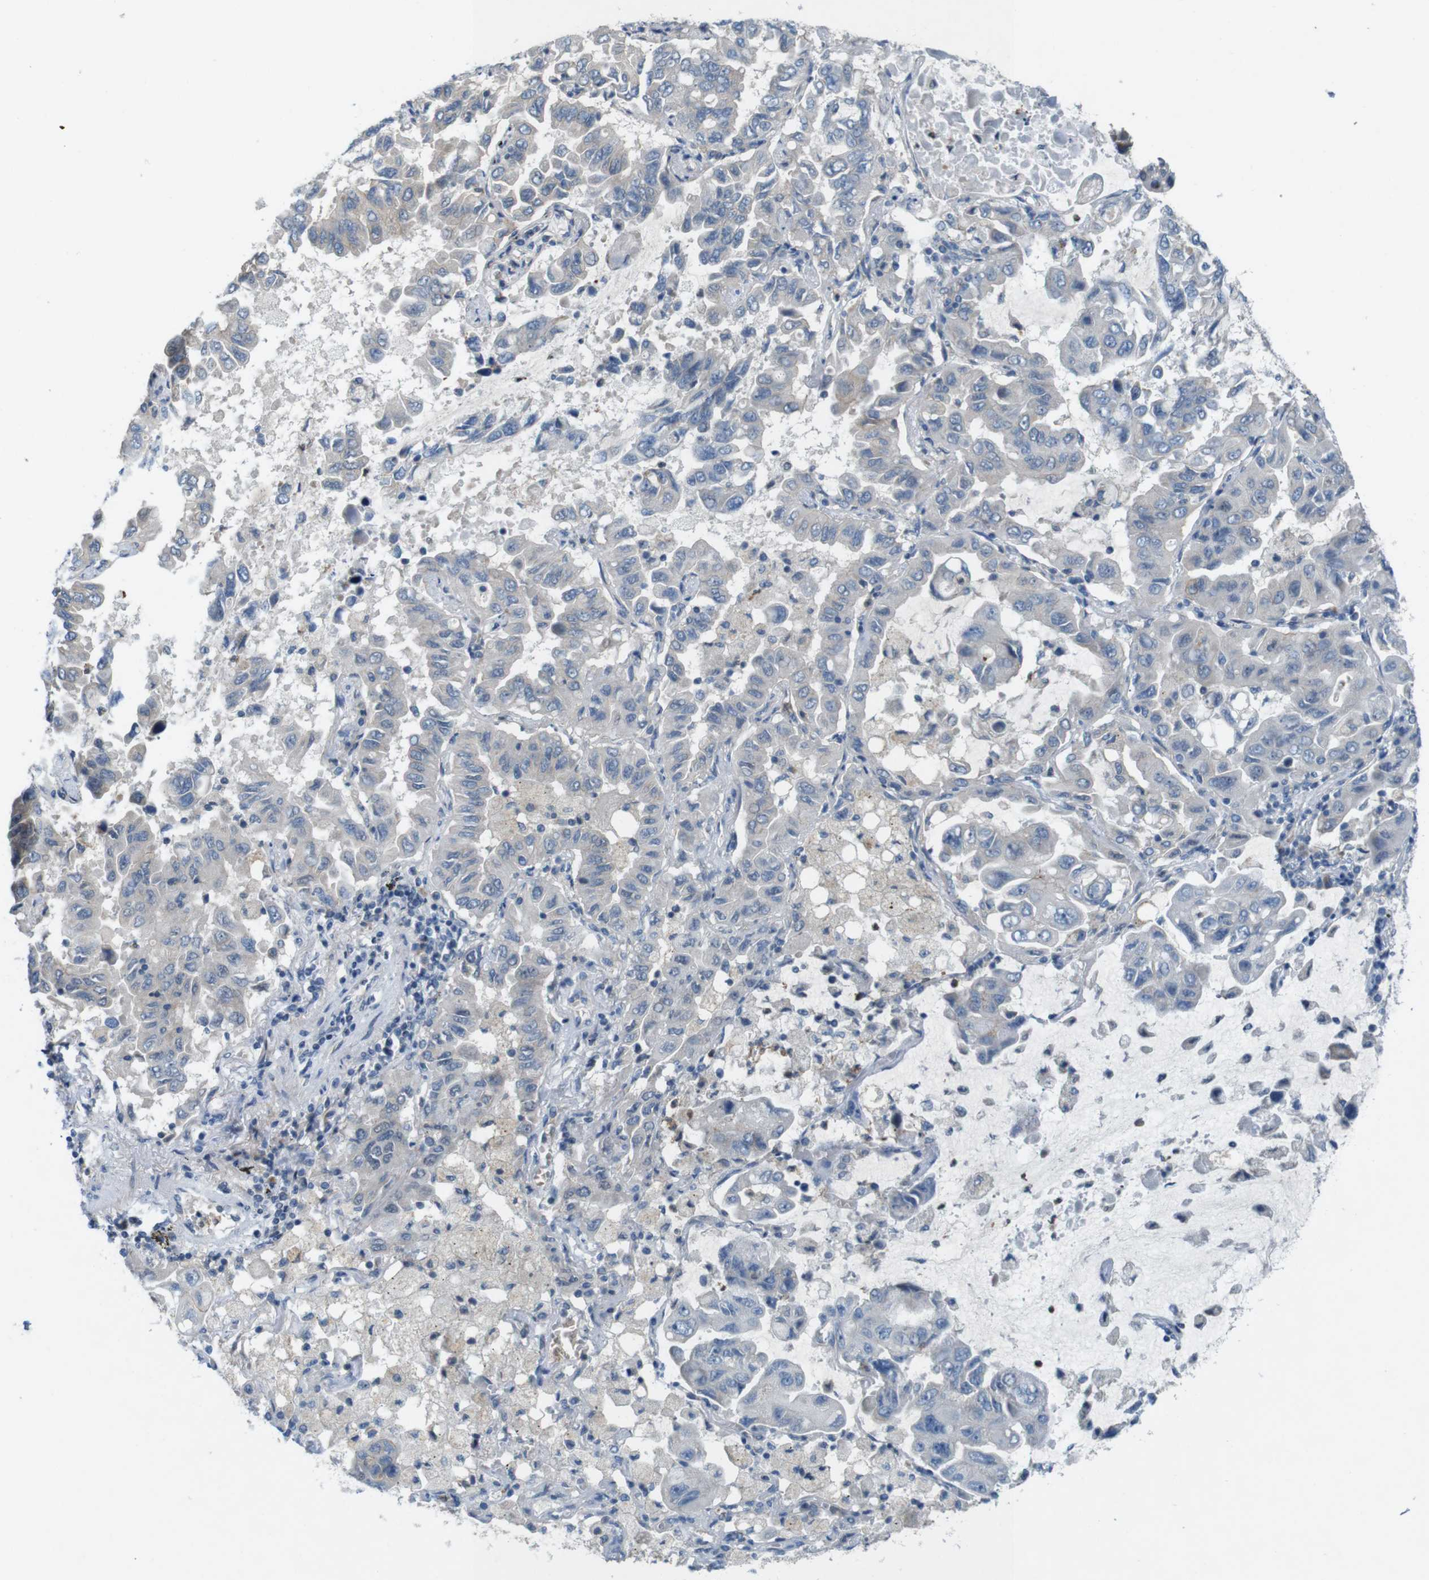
{"staining": {"intensity": "negative", "quantity": "none", "location": "none"}, "tissue": "lung cancer", "cell_type": "Tumor cells", "image_type": "cancer", "snomed": [{"axis": "morphology", "description": "Adenocarcinoma, NOS"}, {"axis": "topography", "description": "Lung"}], "caption": "Tumor cells are negative for protein expression in human lung cancer. (DAB (3,3'-diaminobenzidine) immunohistochemistry with hematoxylin counter stain).", "gene": "SKI", "patient": {"sex": "male", "age": 64}}